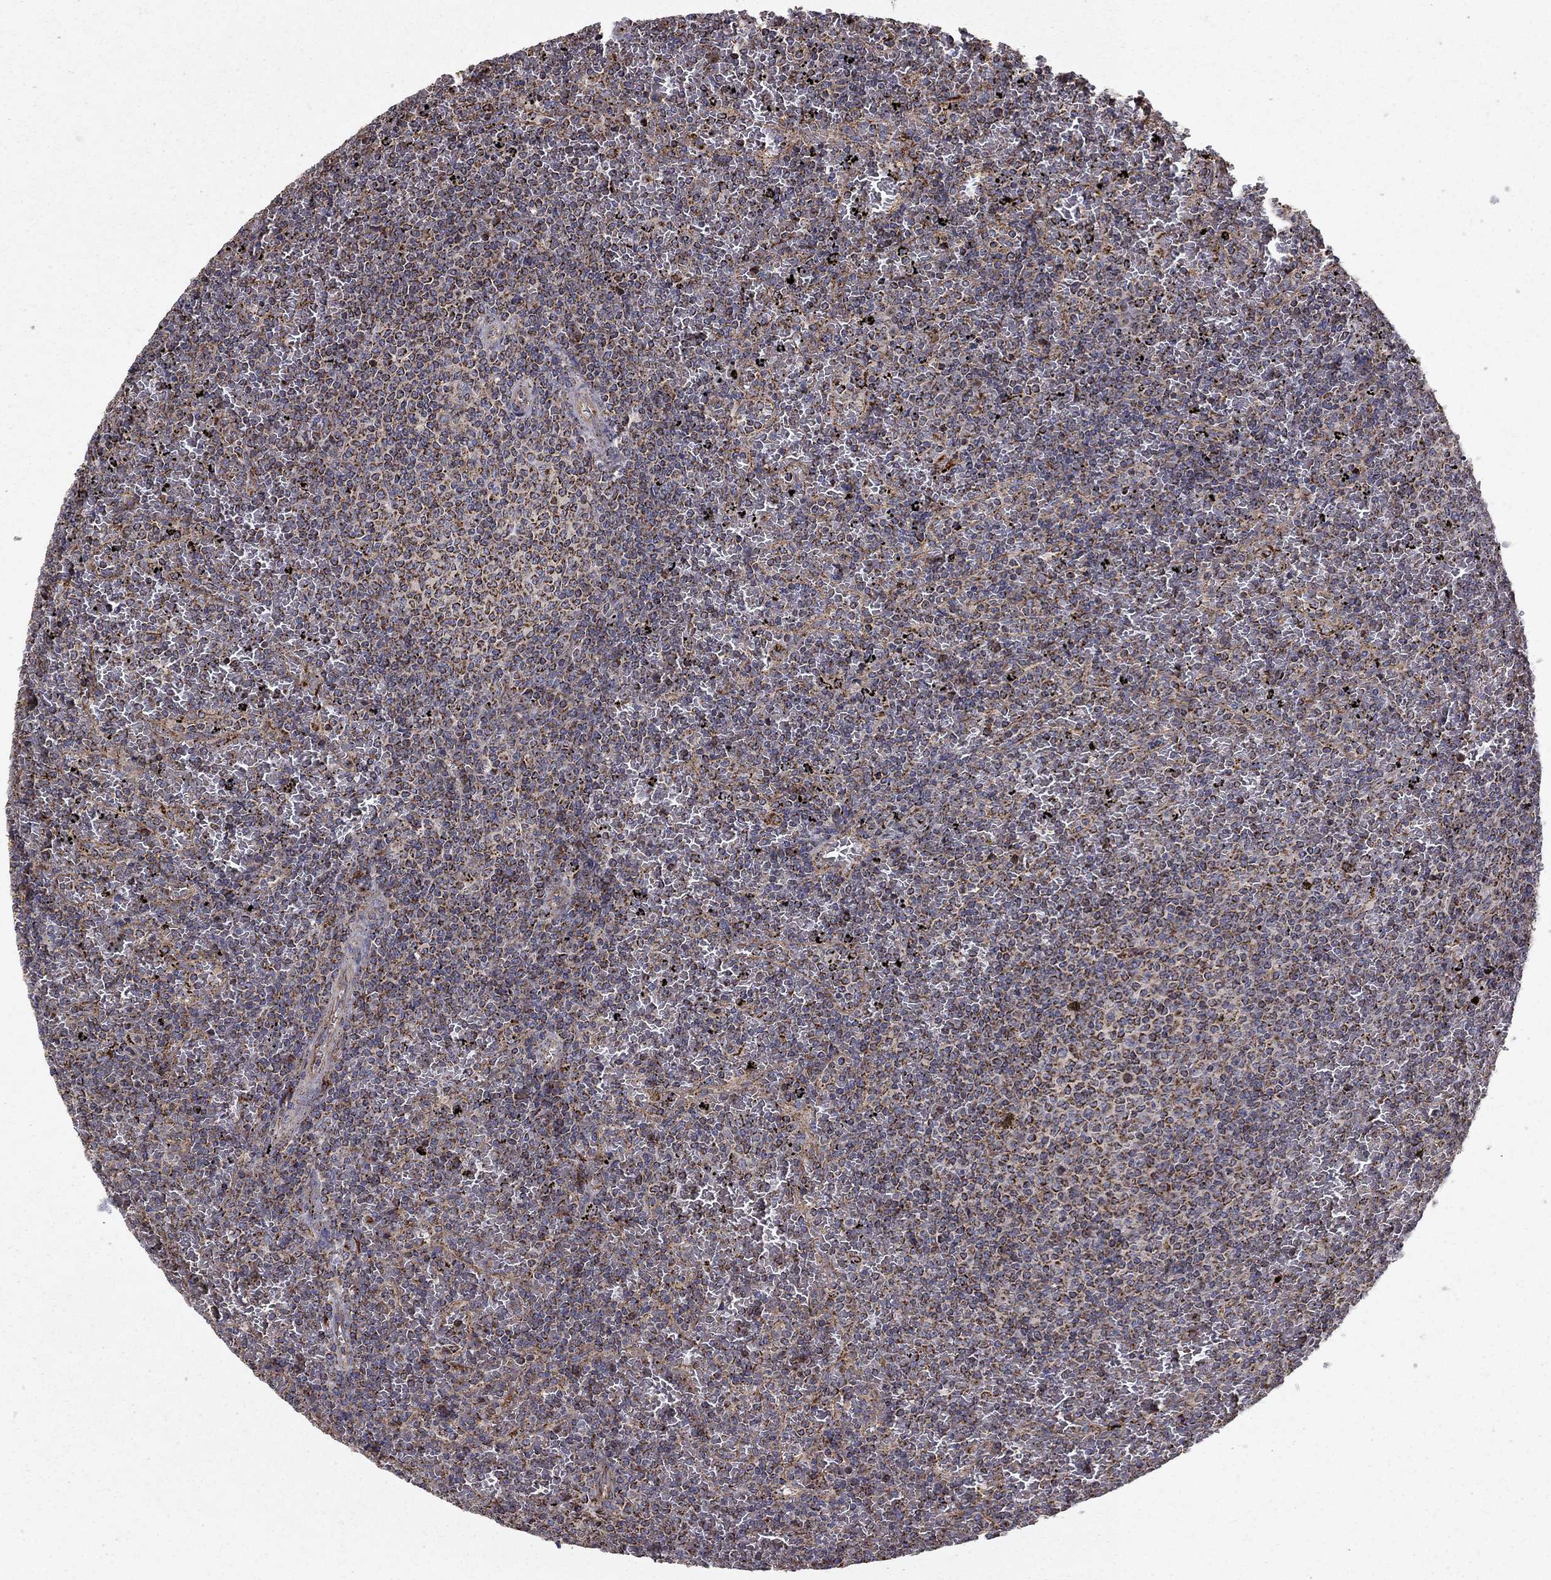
{"staining": {"intensity": "moderate", "quantity": "25%-75%", "location": "cytoplasmic/membranous"}, "tissue": "lymphoma", "cell_type": "Tumor cells", "image_type": "cancer", "snomed": [{"axis": "morphology", "description": "Malignant lymphoma, non-Hodgkin's type, Low grade"}, {"axis": "topography", "description": "Spleen"}], "caption": "Immunohistochemical staining of human malignant lymphoma, non-Hodgkin's type (low-grade) shows moderate cytoplasmic/membranous protein staining in approximately 25%-75% of tumor cells. (brown staining indicates protein expression, while blue staining denotes nuclei).", "gene": "NDUFS8", "patient": {"sex": "female", "age": 77}}